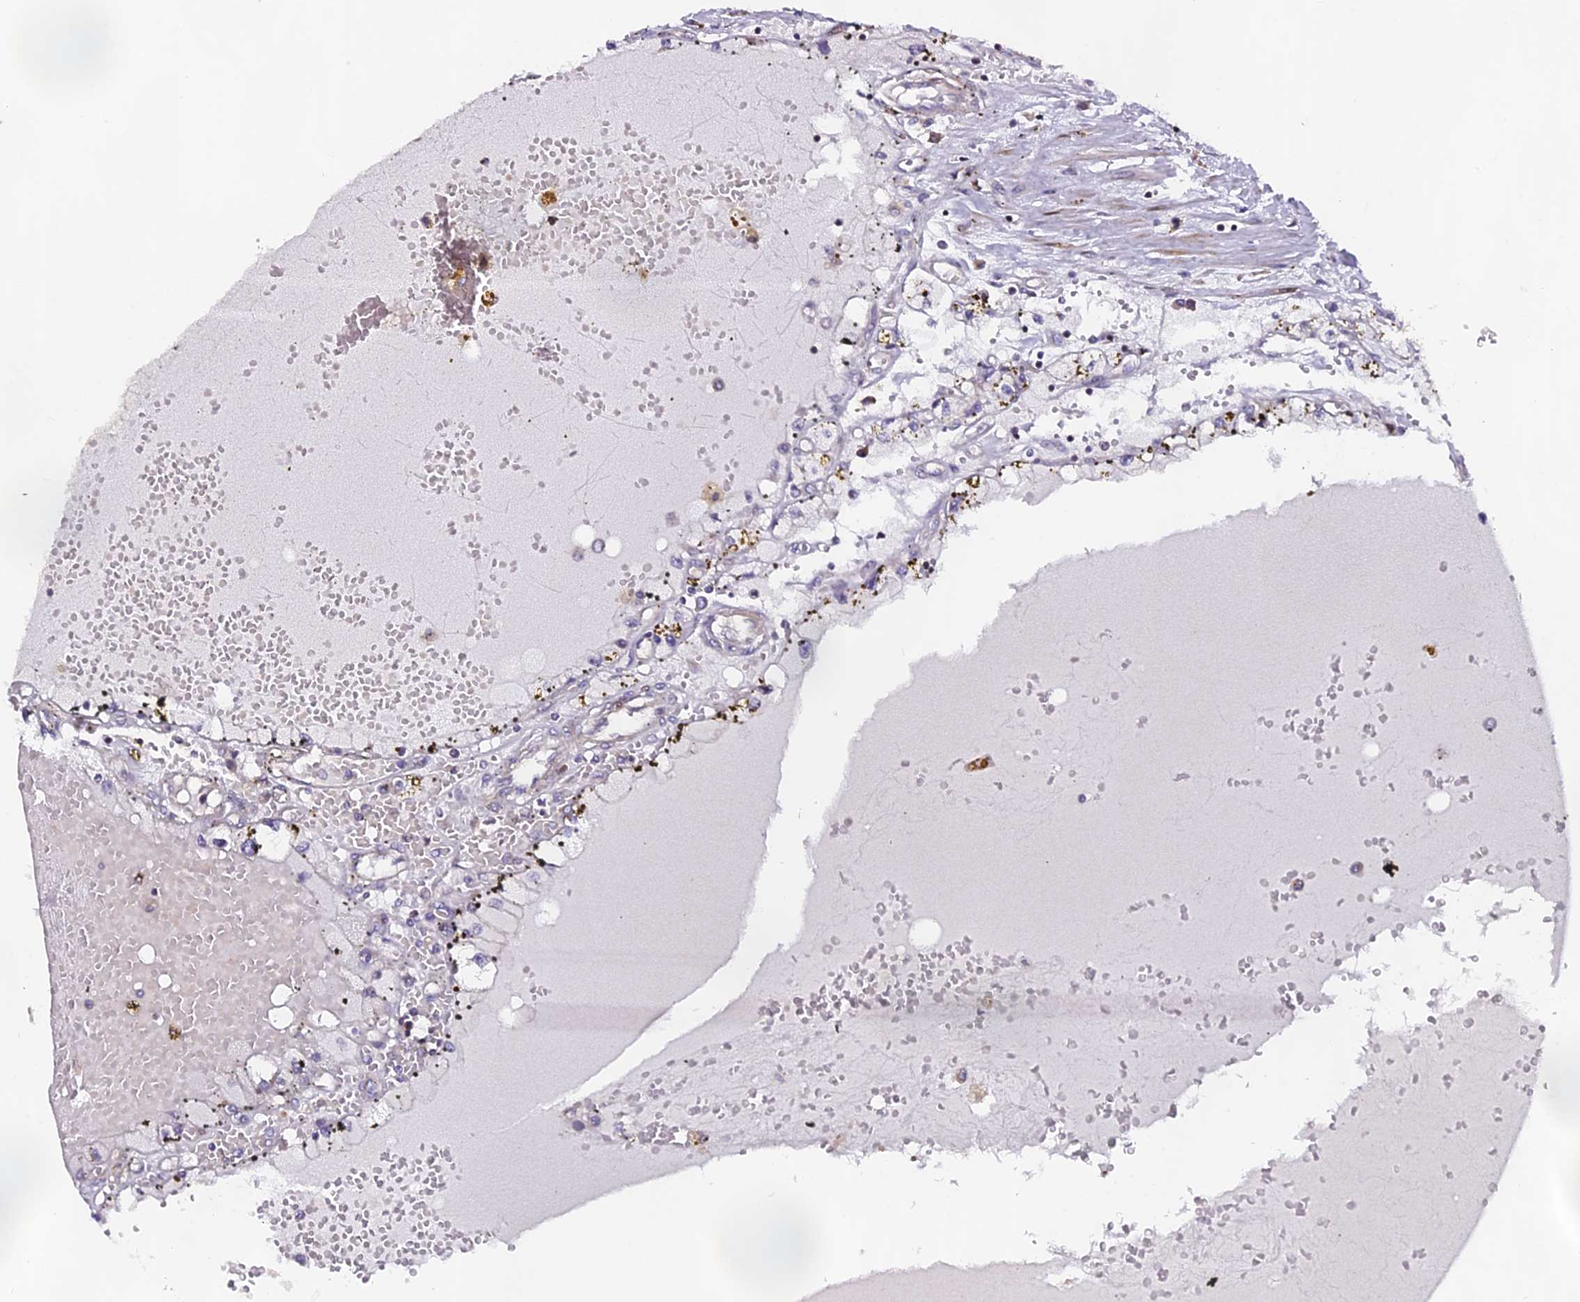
{"staining": {"intensity": "negative", "quantity": "none", "location": "none"}, "tissue": "renal cancer", "cell_type": "Tumor cells", "image_type": "cancer", "snomed": [{"axis": "morphology", "description": "Adenocarcinoma, NOS"}, {"axis": "topography", "description": "Kidney"}], "caption": "Immunohistochemistry (IHC) image of human renal adenocarcinoma stained for a protein (brown), which shows no staining in tumor cells. Nuclei are stained in blue.", "gene": "RAB28", "patient": {"sex": "male", "age": 56}}